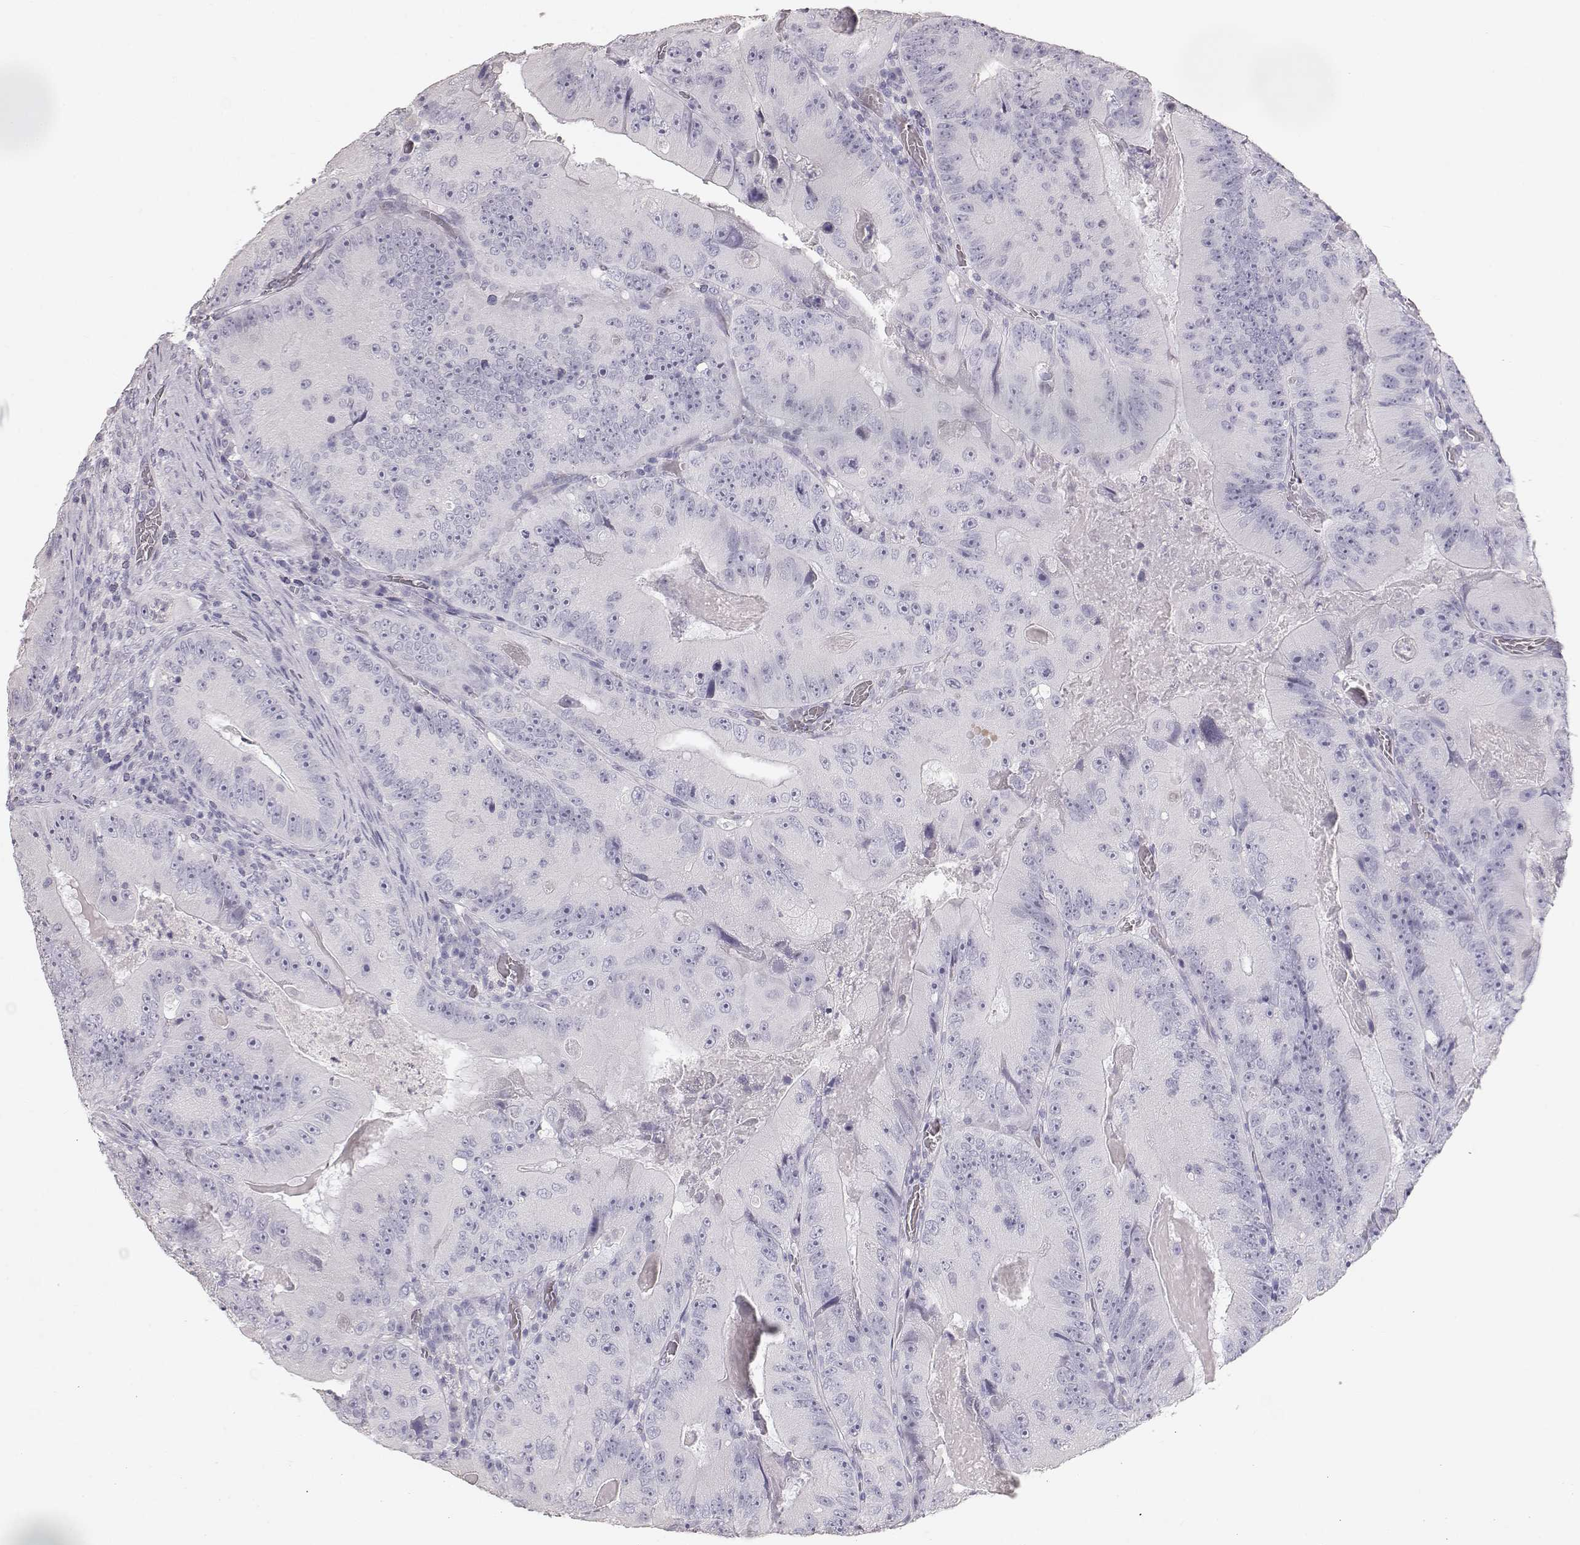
{"staining": {"intensity": "negative", "quantity": "none", "location": "none"}, "tissue": "colorectal cancer", "cell_type": "Tumor cells", "image_type": "cancer", "snomed": [{"axis": "morphology", "description": "Adenocarcinoma, NOS"}, {"axis": "topography", "description": "Colon"}], "caption": "Tumor cells show no significant protein staining in colorectal cancer (adenocarcinoma). Nuclei are stained in blue.", "gene": "KRT33A", "patient": {"sex": "female", "age": 86}}